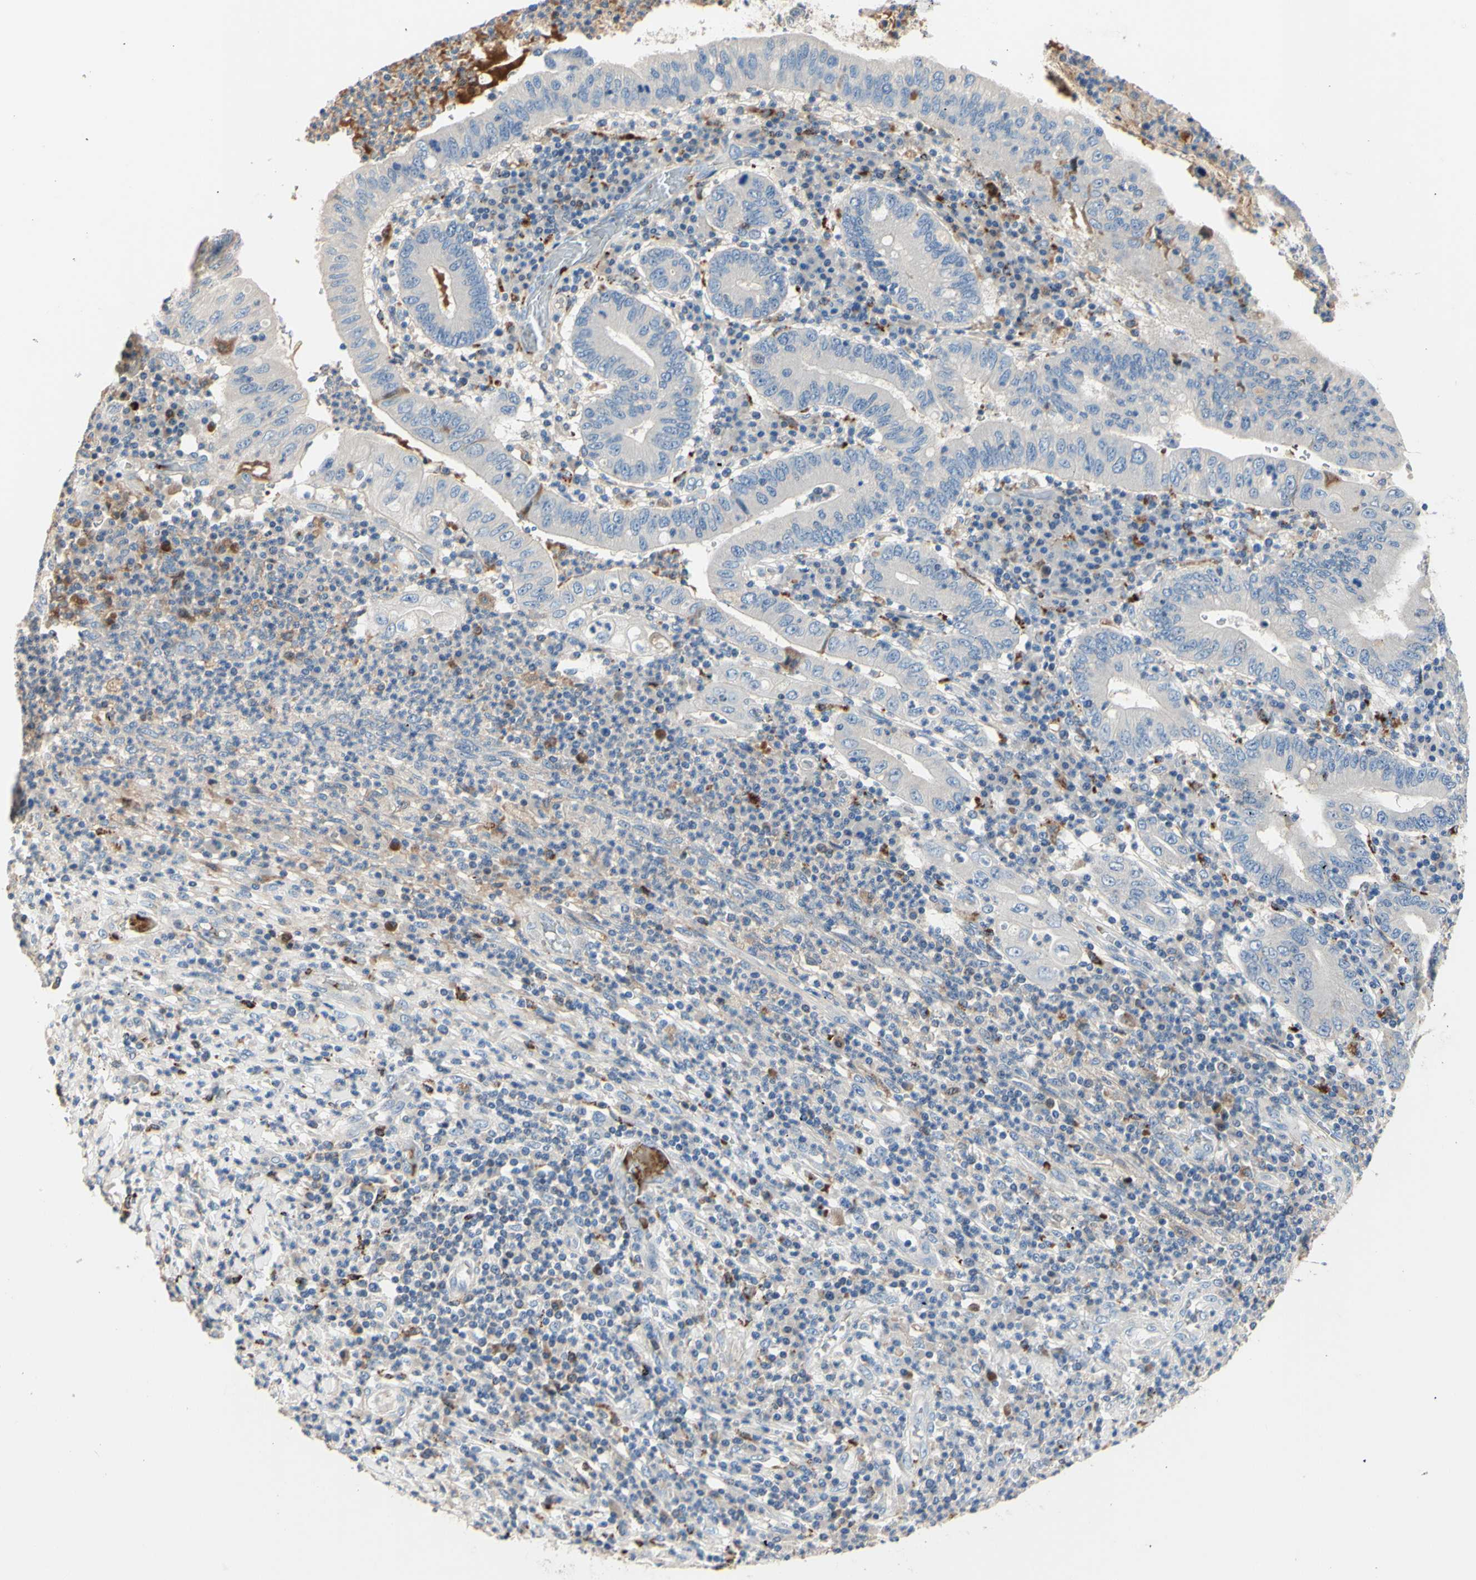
{"staining": {"intensity": "negative", "quantity": "none", "location": "none"}, "tissue": "stomach cancer", "cell_type": "Tumor cells", "image_type": "cancer", "snomed": [{"axis": "morphology", "description": "Normal tissue, NOS"}, {"axis": "morphology", "description": "Adenocarcinoma, NOS"}, {"axis": "topography", "description": "Esophagus"}, {"axis": "topography", "description": "Stomach, upper"}, {"axis": "topography", "description": "Peripheral nerve tissue"}], "caption": "Stomach adenocarcinoma was stained to show a protein in brown. There is no significant expression in tumor cells.", "gene": "CDON", "patient": {"sex": "male", "age": 62}}